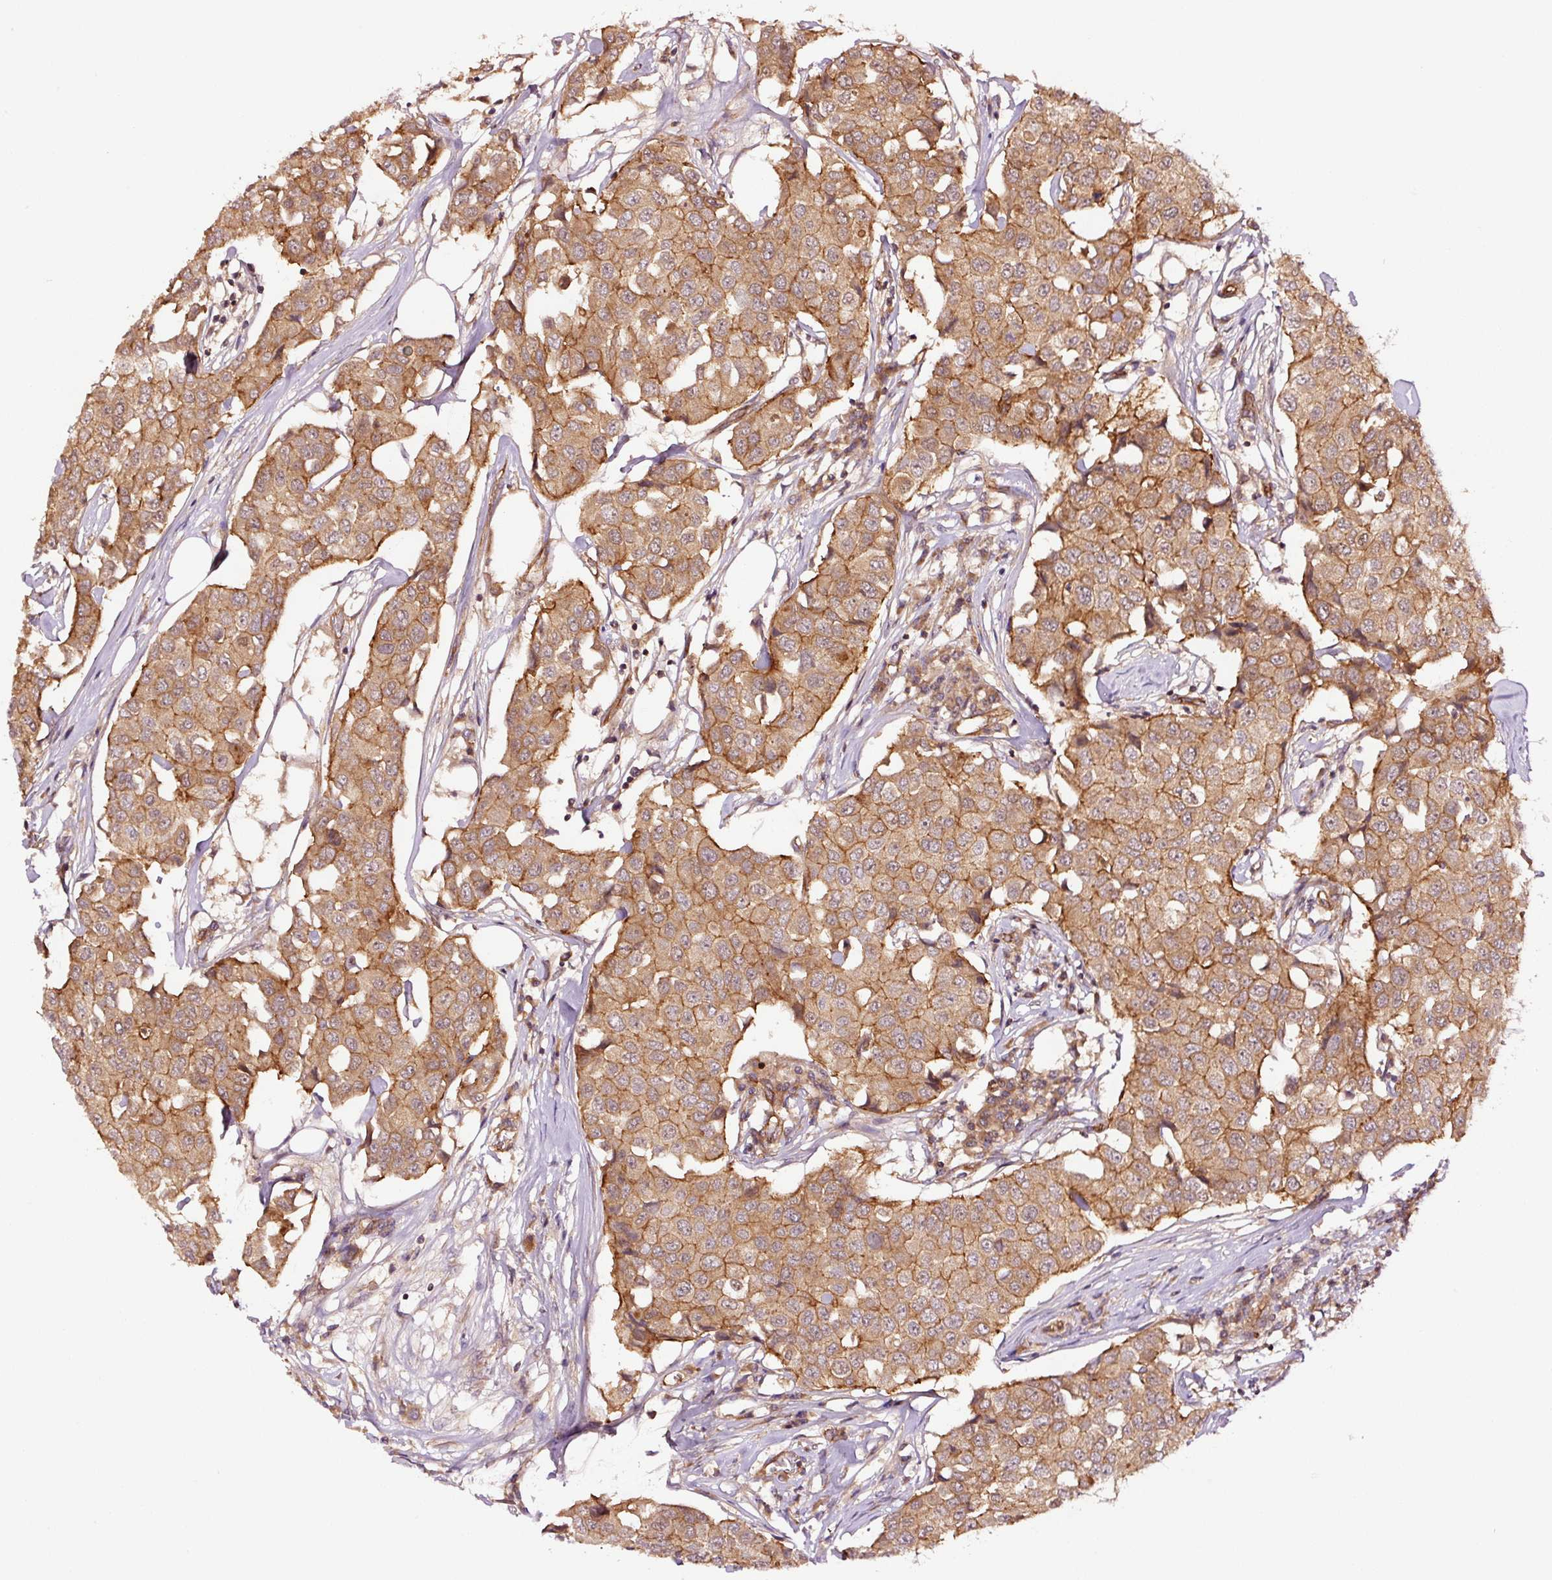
{"staining": {"intensity": "moderate", "quantity": ">75%", "location": "cytoplasmic/membranous"}, "tissue": "breast cancer", "cell_type": "Tumor cells", "image_type": "cancer", "snomed": [{"axis": "morphology", "description": "Duct carcinoma"}, {"axis": "topography", "description": "Breast"}], "caption": "Immunohistochemistry (DAB (3,3'-diaminobenzidine)) staining of infiltrating ductal carcinoma (breast) shows moderate cytoplasmic/membranous protein expression in about >75% of tumor cells.", "gene": "METAP1", "patient": {"sex": "female", "age": 80}}